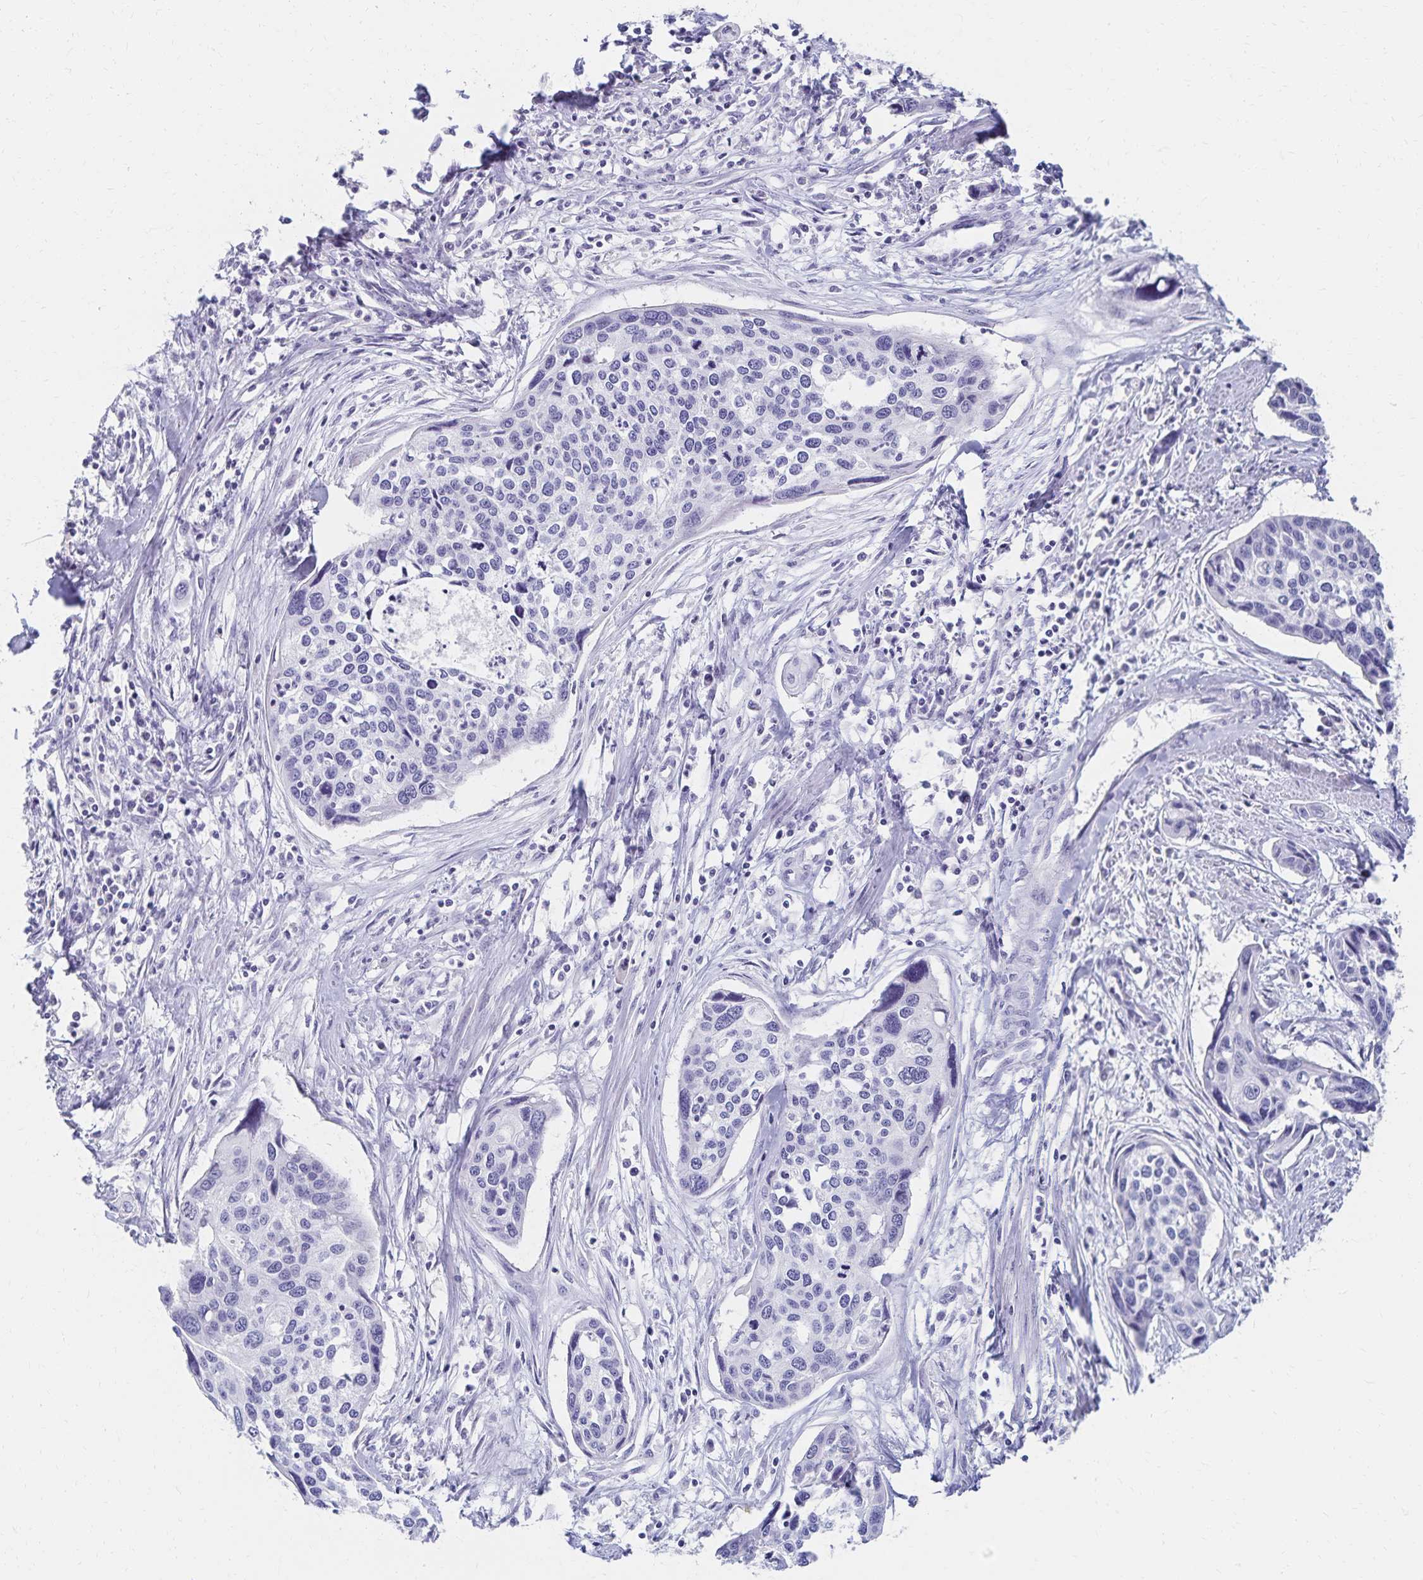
{"staining": {"intensity": "negative", "quantity": "none", "location": "none"}, "tissue": "cervical cancer", "cell_type": "Tumor cells", "image_type": "cancer", "snomed": [{"axis": "morphology", "description": "Squamous cell carcinoma, NOS"}, {"axis": "topography", "description": "Cervix"}], "caption": "Tumor cells show no significant staining in squamous cell carcinoma (cervical).", "gene": "C2orf50", "patient": {"sex": "female", "age": 31}}